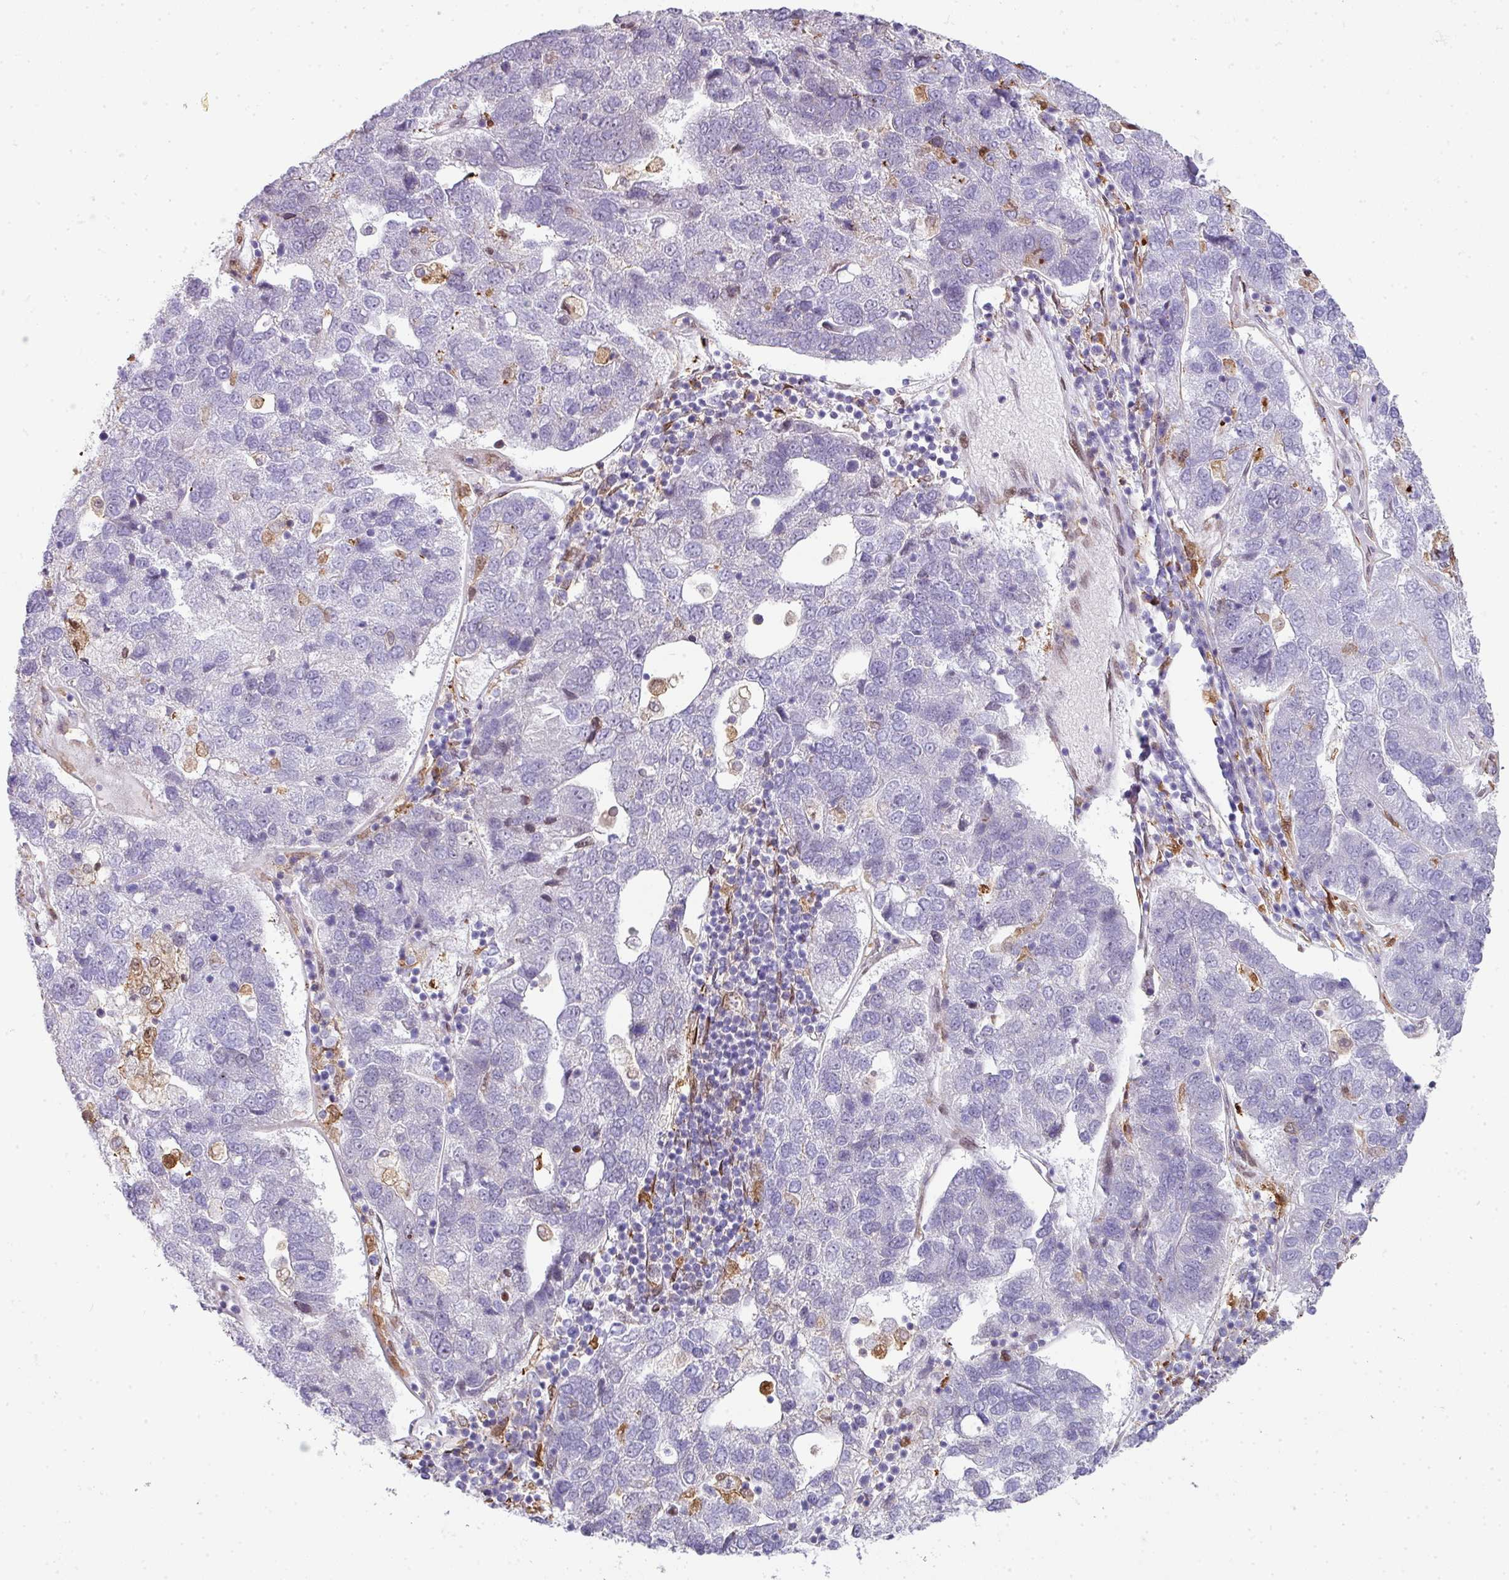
{"staining": {"intensity": "negative", "quantity": "none", "location": "none"}, "tissue": "pancreatic cancer", "cell_type": "Tumor cells", "image_type": "cancer", "snomed": [{"axis": "morphology", "description": "Adenocarcinoma, NOS"}, {"axis": "topography", "description": "Pancreas"}], "caption": "Immunohistochemistry (IHC) micrograph of human pancreatic cancer (adenocarcinoma) stained for a protein (brown), which reveals no staining in tumor cells. (DAB (3,3'-diaminobenzidine) immunohistochemistry (IHC) visualized using brightfield microscopy, high magnification).", "gene": "PLK1", "patient": {"sex": "female", "age": 61}}